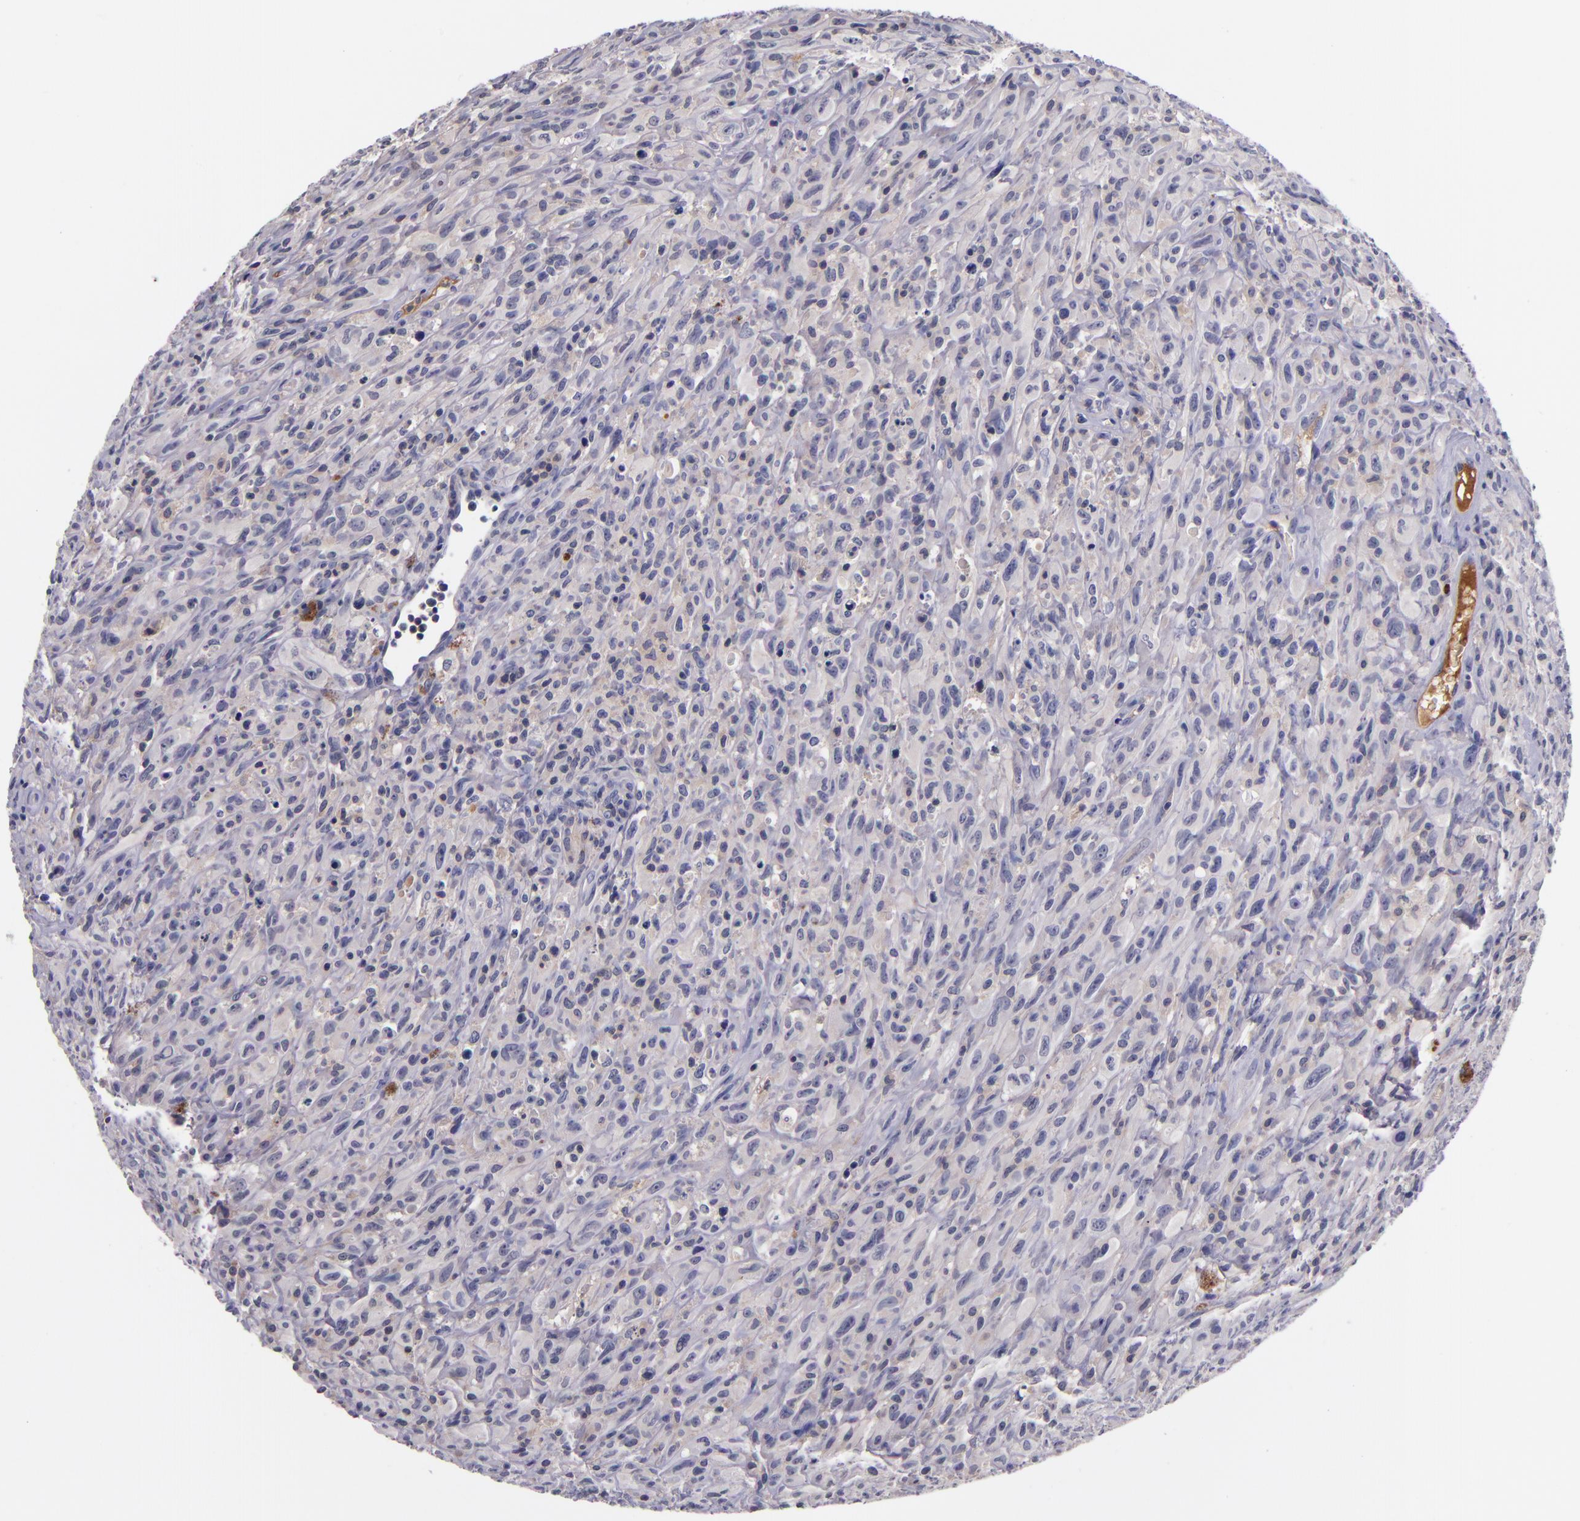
{"staining": {"intensity": "negative", "quantity": "none", "location": "none"}, "tissue": "glioma", "cell_type": "Tumor cells", "image_type": "cancer", "snomed": [{"axis": "morphology", "description": "Glioma, malignant, High grade"}, {"axis": "topography", "description": "Brain"}], "caption": "Immunohistochemistry of malignant high-grade glioma reveals no expression in tumor cells.", "gene": "RBP4", "patient": {"sex": "male", "age": 48}}